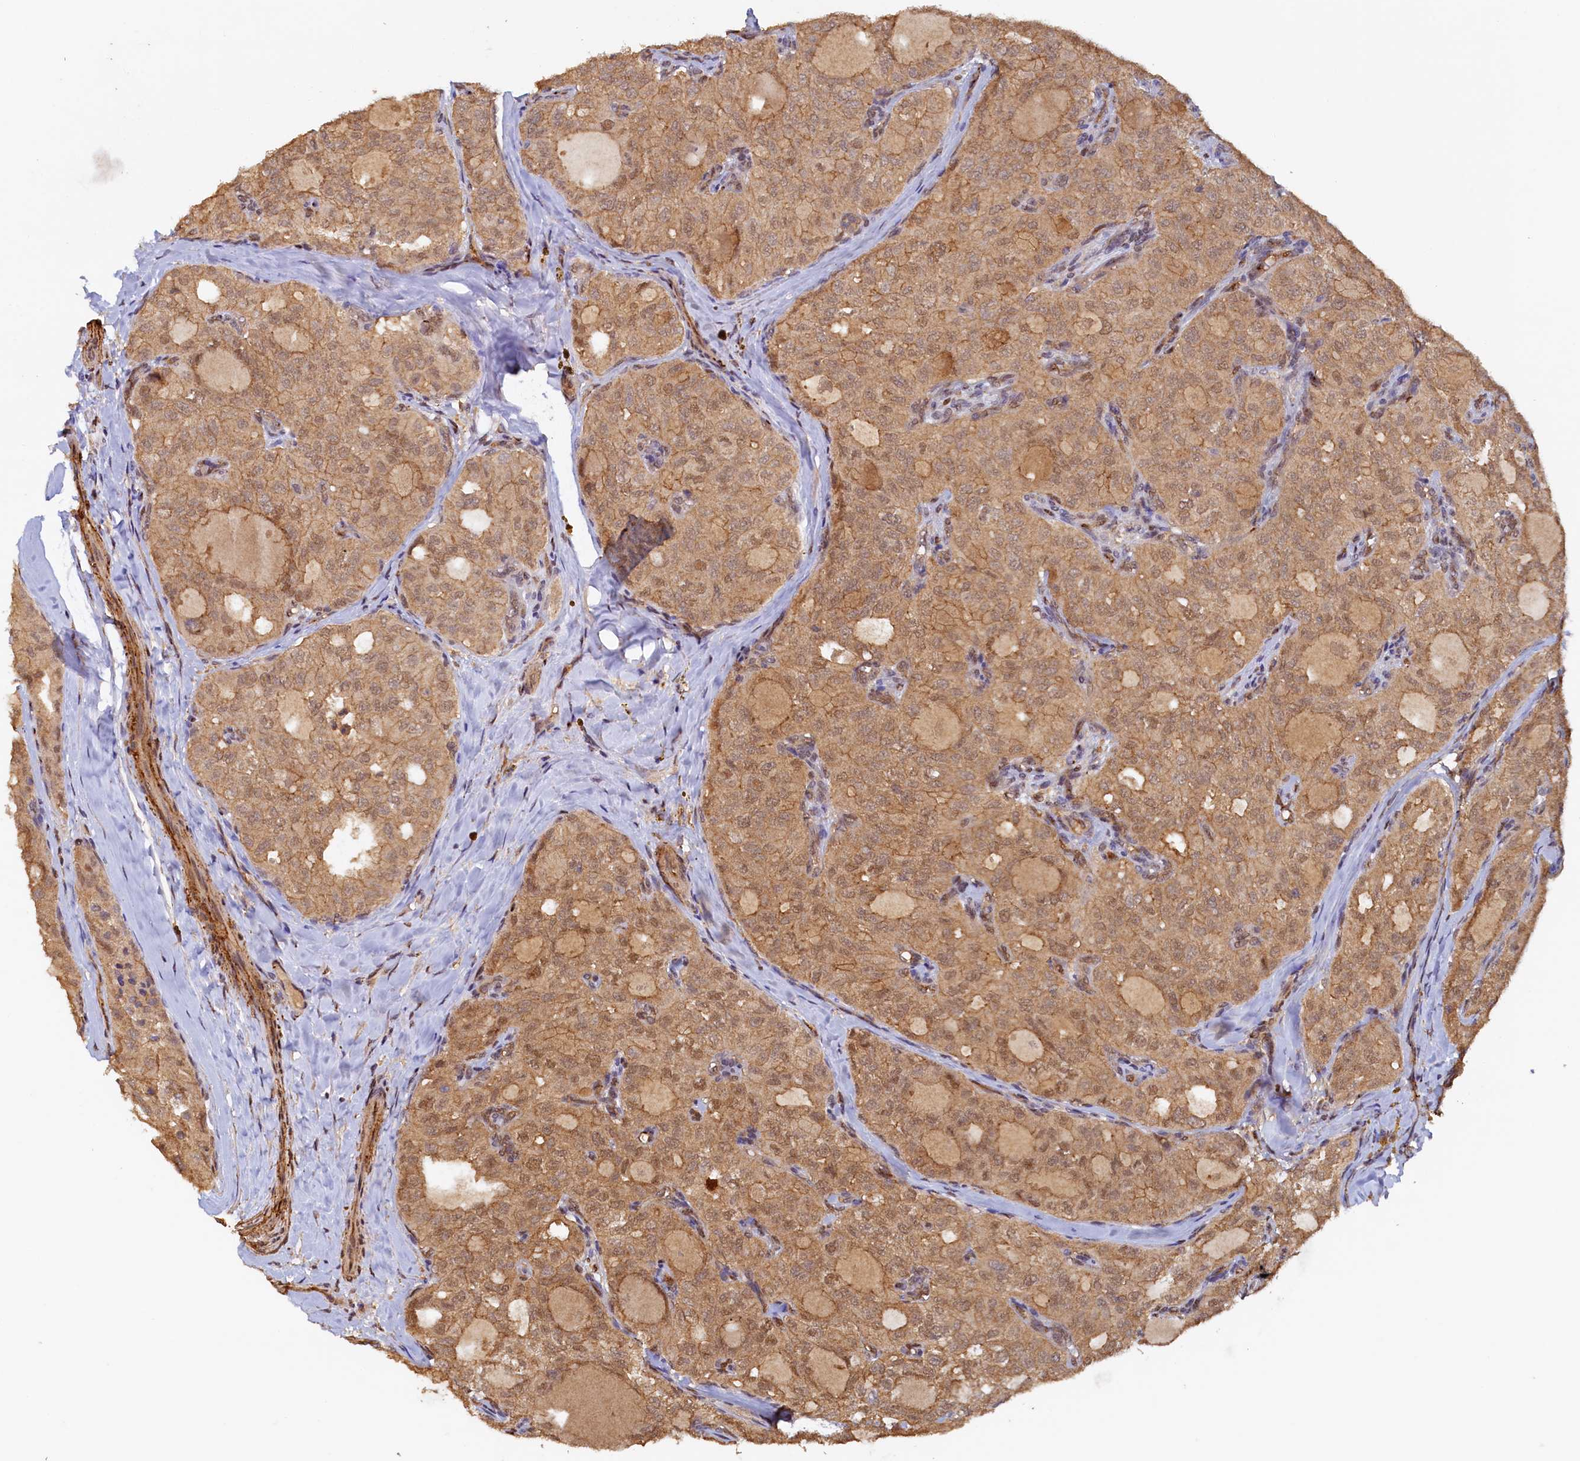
{"staining": {"intensity": "moderate", "quantity": ">75%", "location": "cytoplasmic/membranous,nuclear"}, "tissue": "thyroid cancer", "cell_type": "Tumor cells", "image_type": "cancer", "snomed": [{"axis": "morphology", "description": "Follicular adenoma carcinoma, NOS"}, {"axis": "topography", "description": "Thyroid gland"}], "caption": "Protein expression analysis of human thyroid follicular adenoma carcinoma reveals moderate cytoplasmic/membranous and nuclear expression in about >75% of tumor cells. Nuclei are stained in blue.", "gene": "UBL7", "patient": {"sex": "male", "age": 75}}